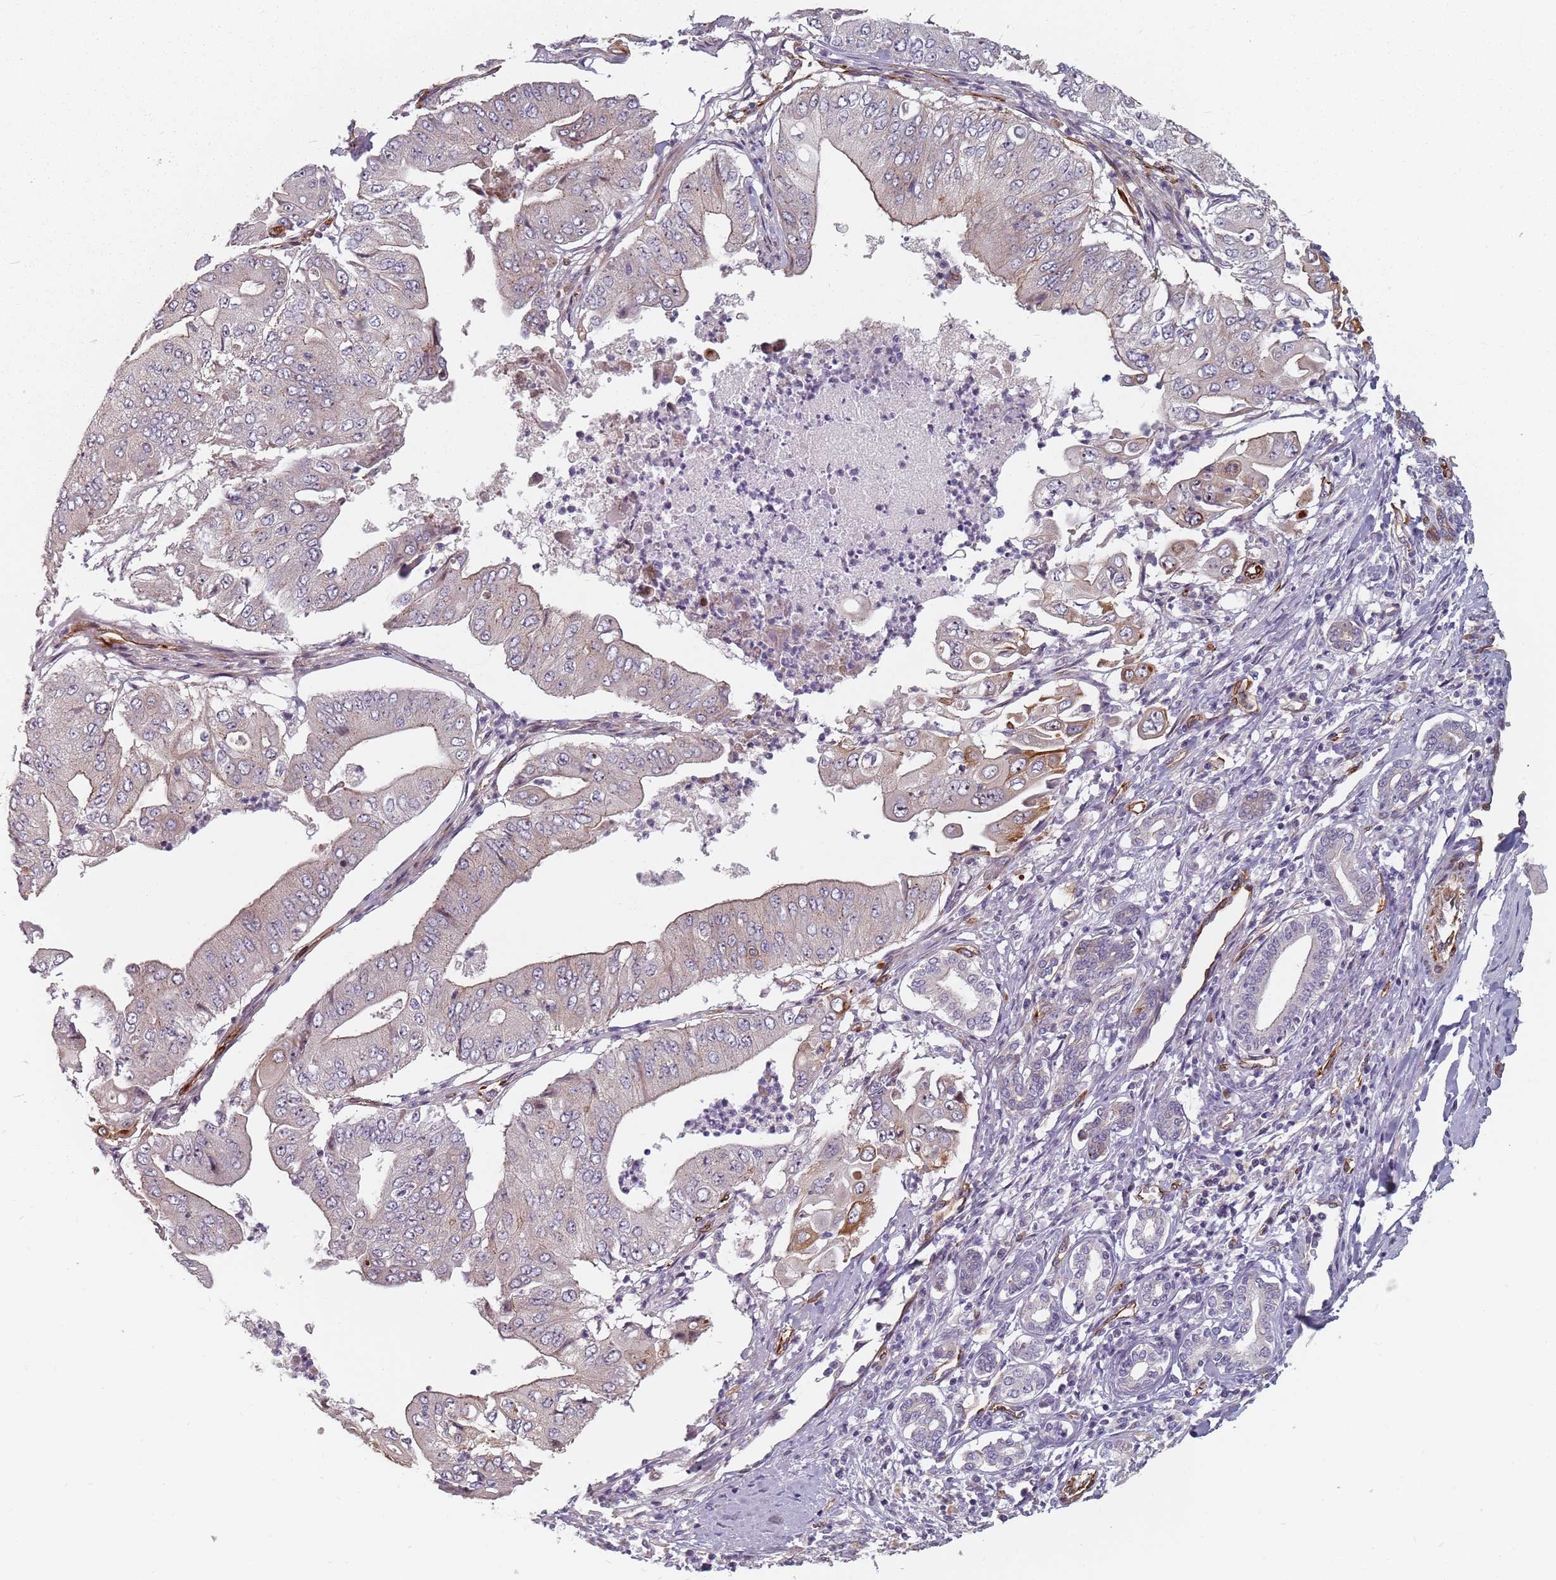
{"staining": {"intensity": "moderate", "quantity": "<25%", "location": "cytoplasmic/membranous"}, "tissue": "pancreatic cancer", "cell_type": "Tumor cells", "image_type": "cancer", "snomed": [{"axis": "morphology", "description": "Adenocarcinoma, NOS"}, {"axis": "topography", "description": "Pancreas"}], "caption": "Adenocarcinoma (pancreatic) stained with immunohistochemistry (IHC) displays moderate cytoplasmic/membranous expression in about <25% of tumor cells.", "gene": "GAS2L3", "patient": {"sex": "female", "age": 77}}